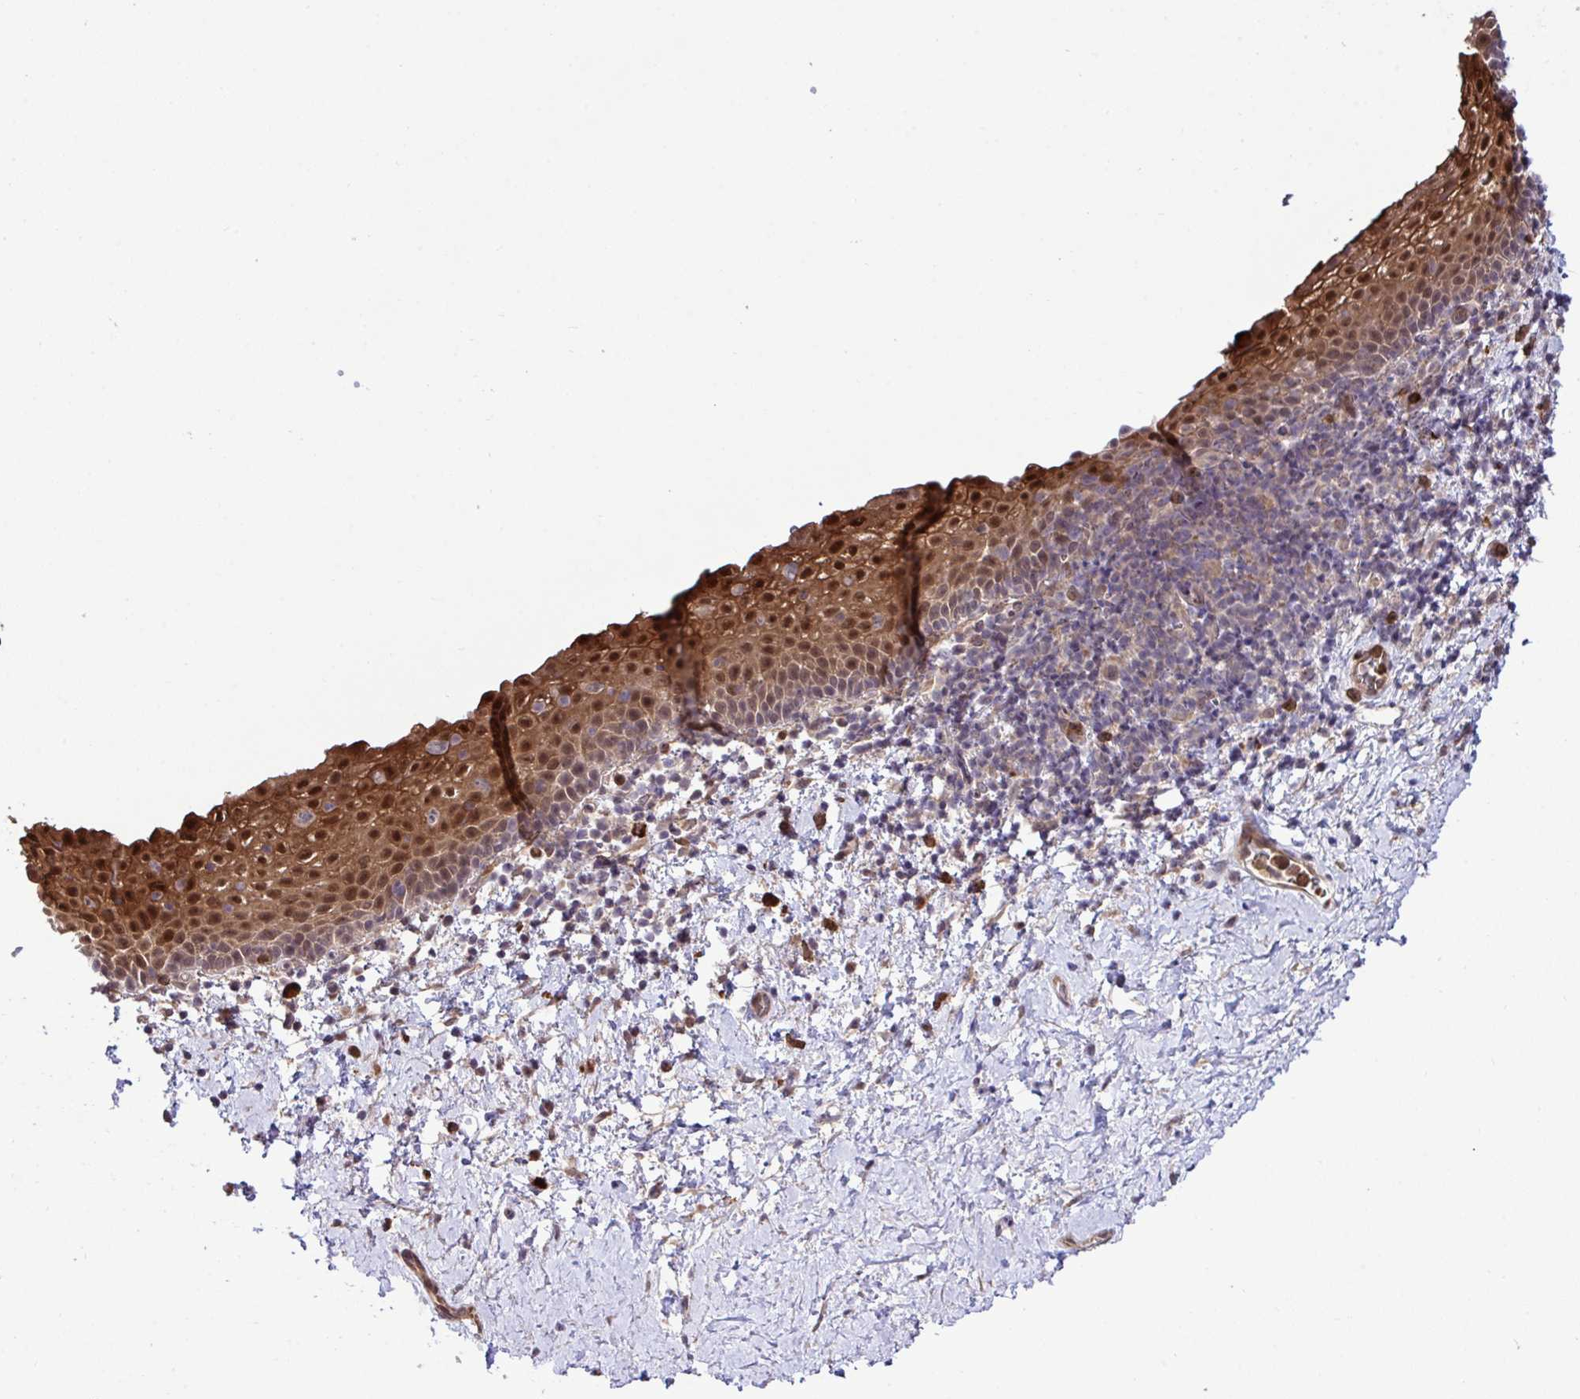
{"staining": {"intensity": "strong", "quantity": "25%-75%", "location": "cytoplasmic/membranous,nuclear"}, "tissue": "vagina", "cell_type": "Squamous epithelial cells", "image_type": "normal", "snomed": [{"axis": "morphology", "description": "Normal tissue, NOS"}, {"axis": "topography", "description": "Vagina"}], "caption": "Brown immunohistochemical staining in benign human vagina reveals strong cytoplasmic/membranous,nuclear staining in about 25%-75% of squamous epithelial cells.", "gene": "CMPK1", "patient": {"sex": "female", "age": 61}}